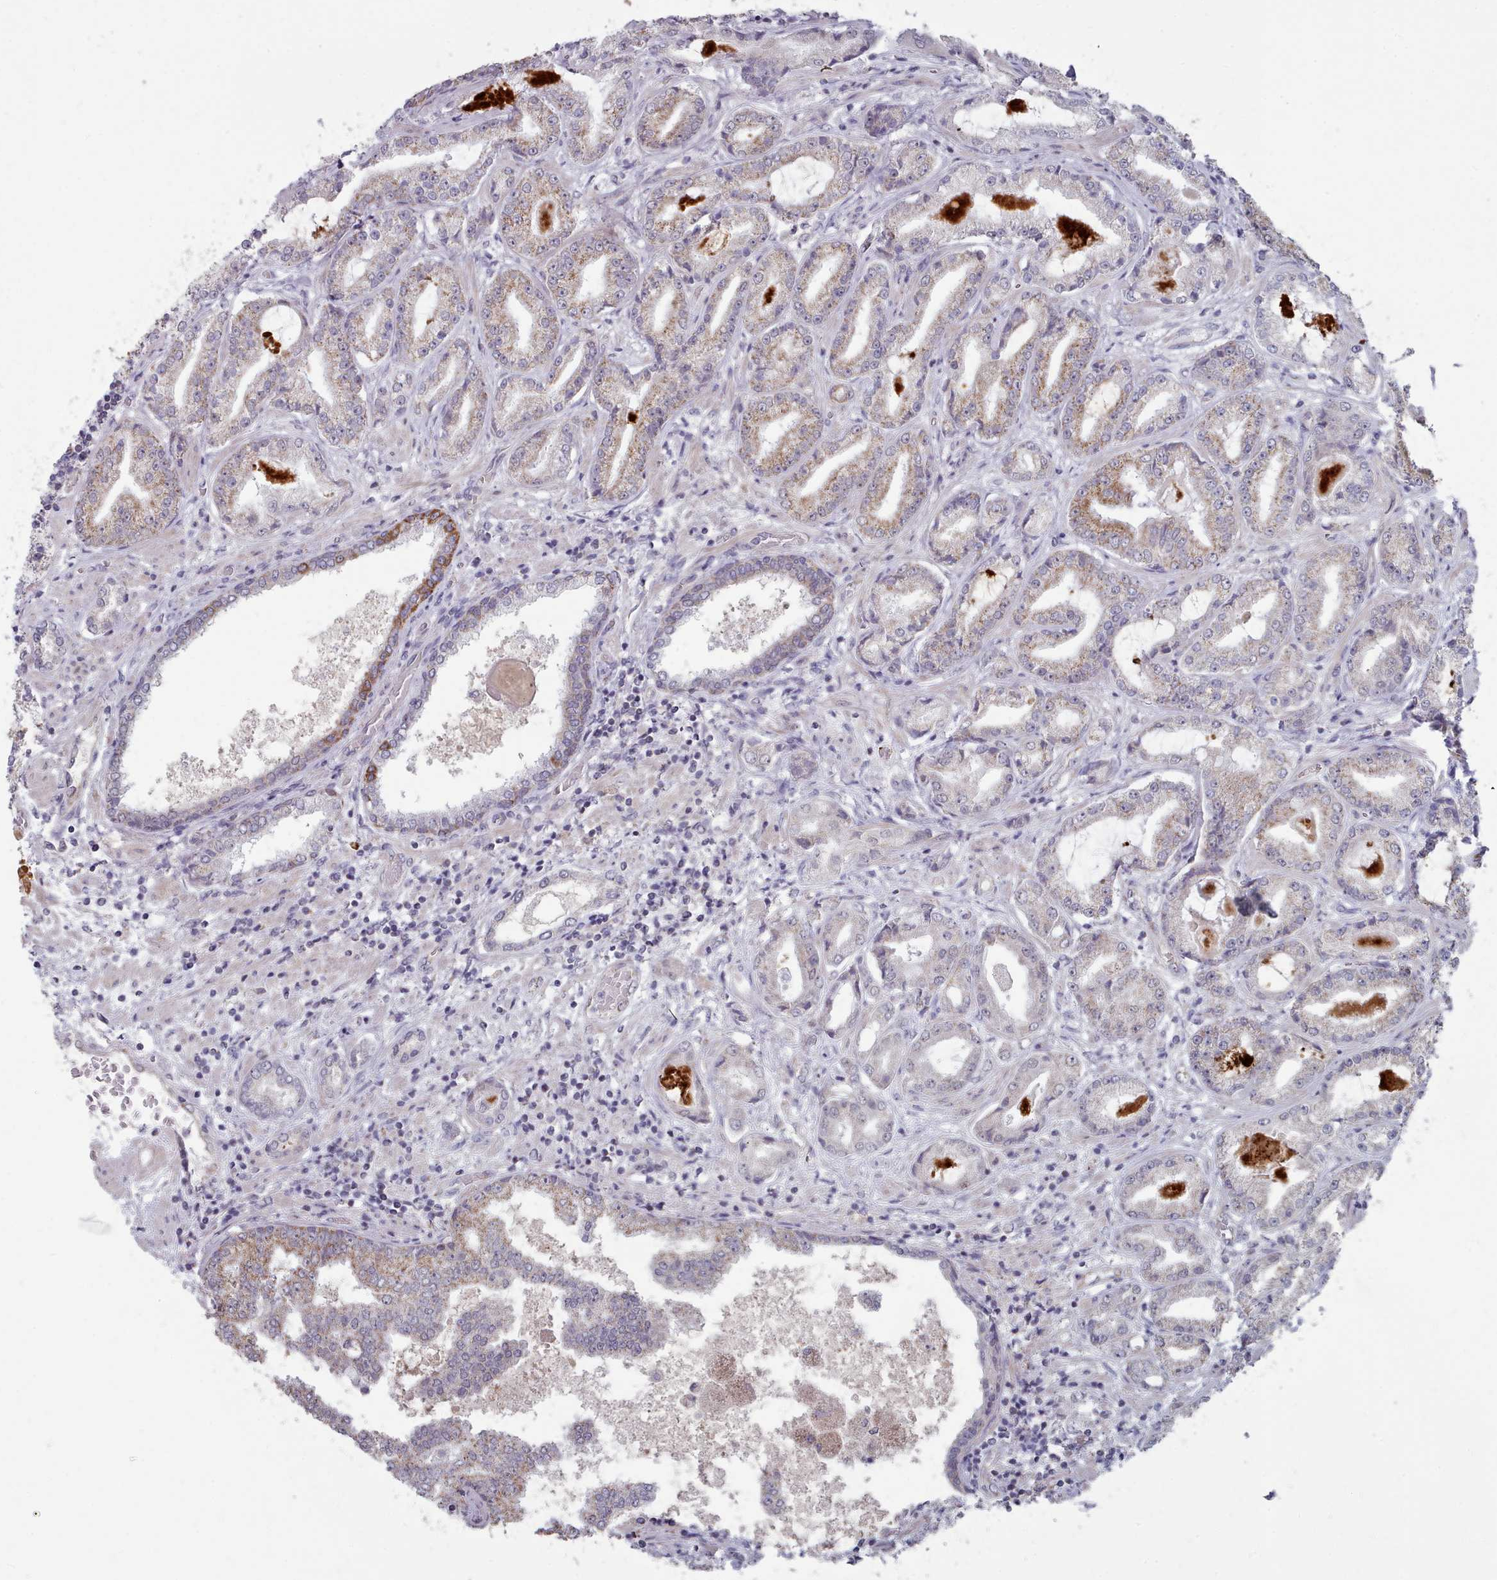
{"staining": {"intensity": "moderate", "quantity": "<25%", "location": "cytoplasmic/membranous"}, "tissue": "prostate cancer", "cell_type": "Tumor cells", "image_type": "cancer", "snomed": [{"axis": "morphology", "description": "Adenocarcinoma, High grade"}, {"axis": "topography", "description": "Prostate"}], "caption": "Protein staining displays moderate cytoplasmic/membranous staining in about <25% of tumor cells in prostate cancer. (Brightfield microscopy of DAB IHC at high magnification).", "gene": "TRARG1", "patient": {"sex": "male", "age": 68}}